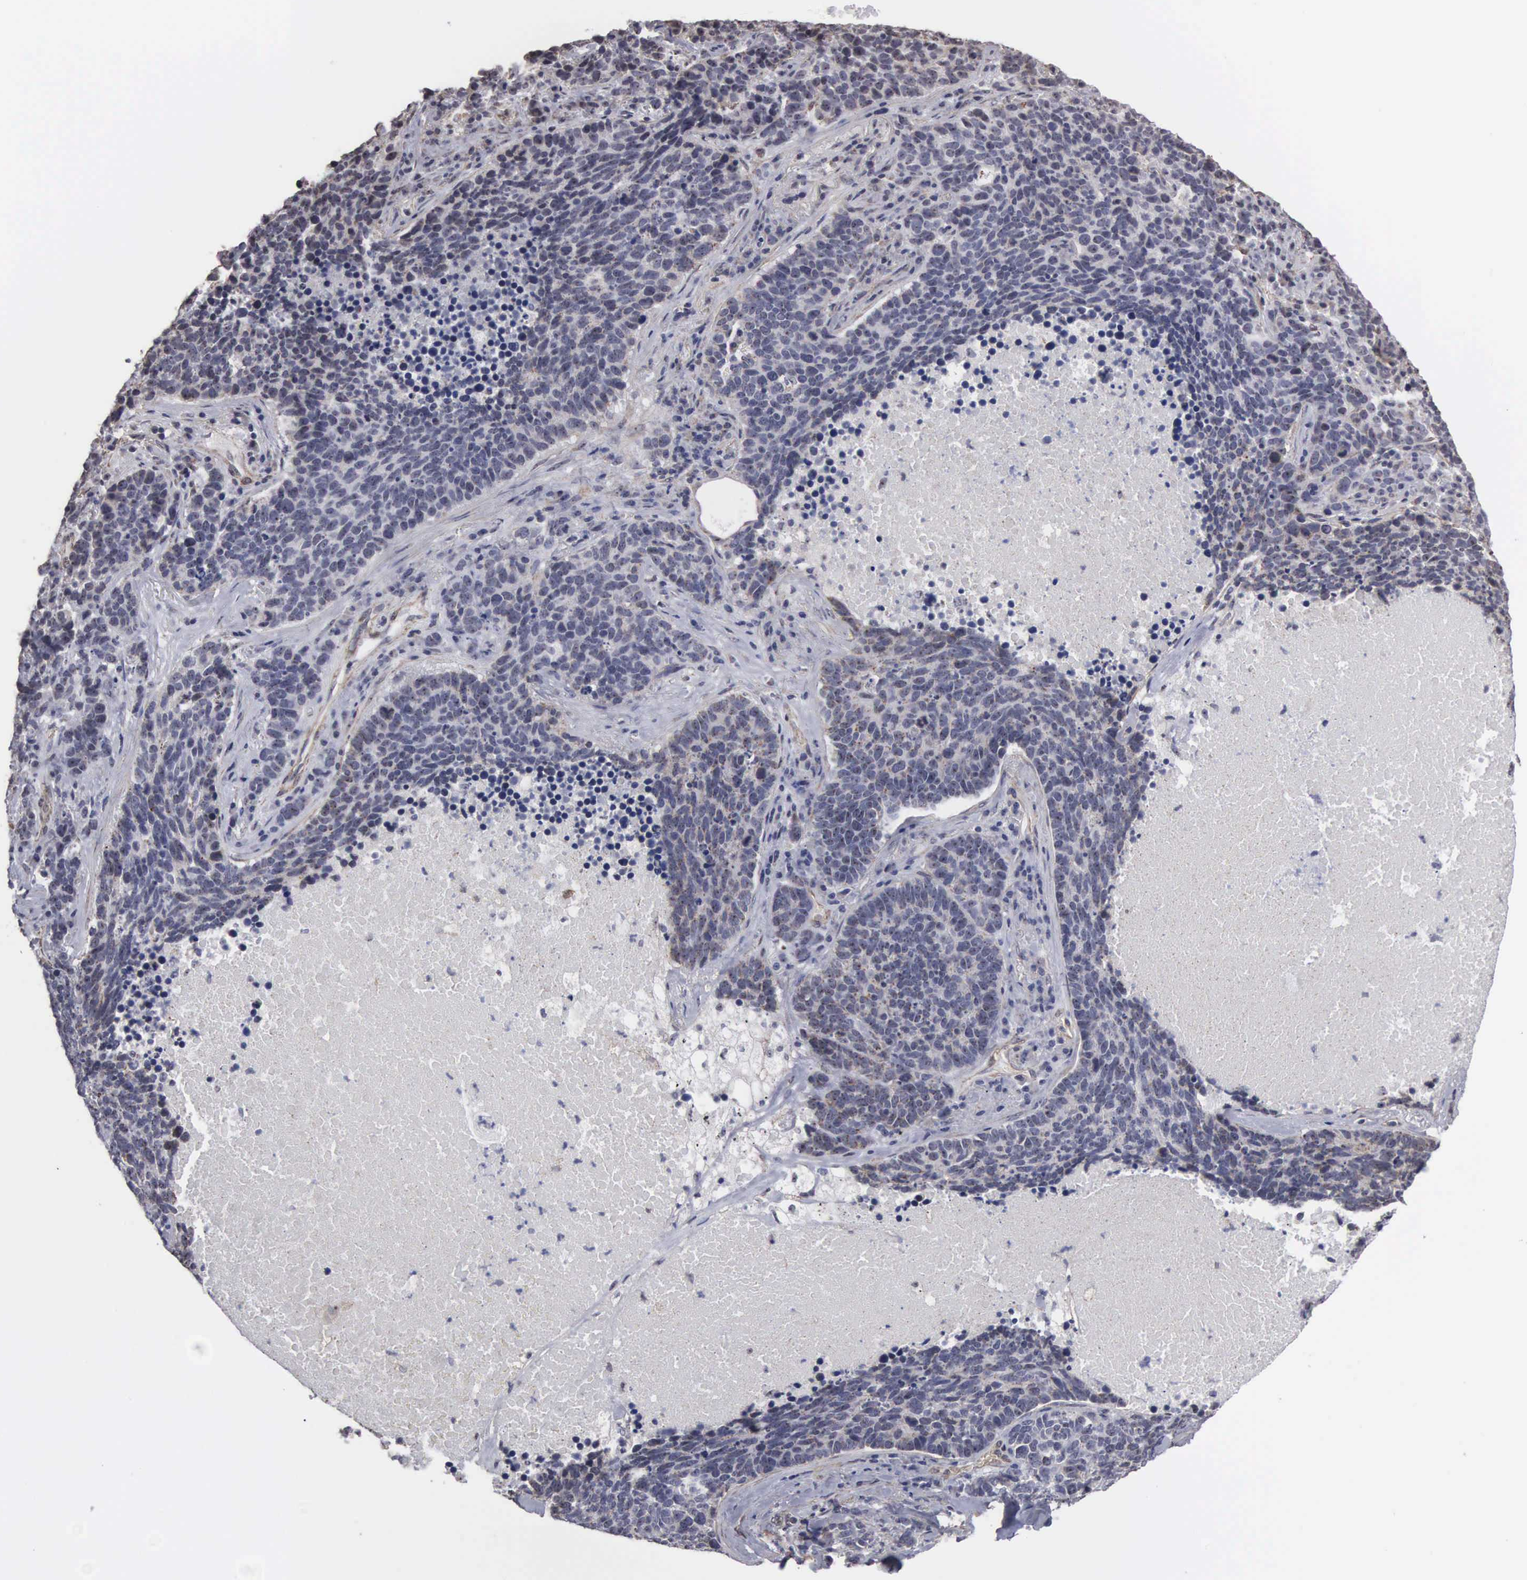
{"staining": {"intensity": "weak", "quantity": "<25%", "location": "cytoplasmic/membranous"}, "tissue": "lung cancer", "cell_type": "Tumor cells", "image_type": "cancer", "snomed": [{"axis": "morphology", "description": "Neoplasm, malignant, NOS"}, {"axis": "topography", "description": "Lung"}], "caption": "Immunohistochemistry (IHC) histopathology image of neoplastic tissue: neoplasm (malignant) (lung) stained with DAB (3,3'-diaminobenzidine) displays no significant protein positivity in tumor cells. Brightfield microscopy of immunohistochemistry stained with DAB (brown) and hematoxylin (blue), captured at high magnification.", "gene": "NGDN", "patient": {"sex": "female", "age": 75}}